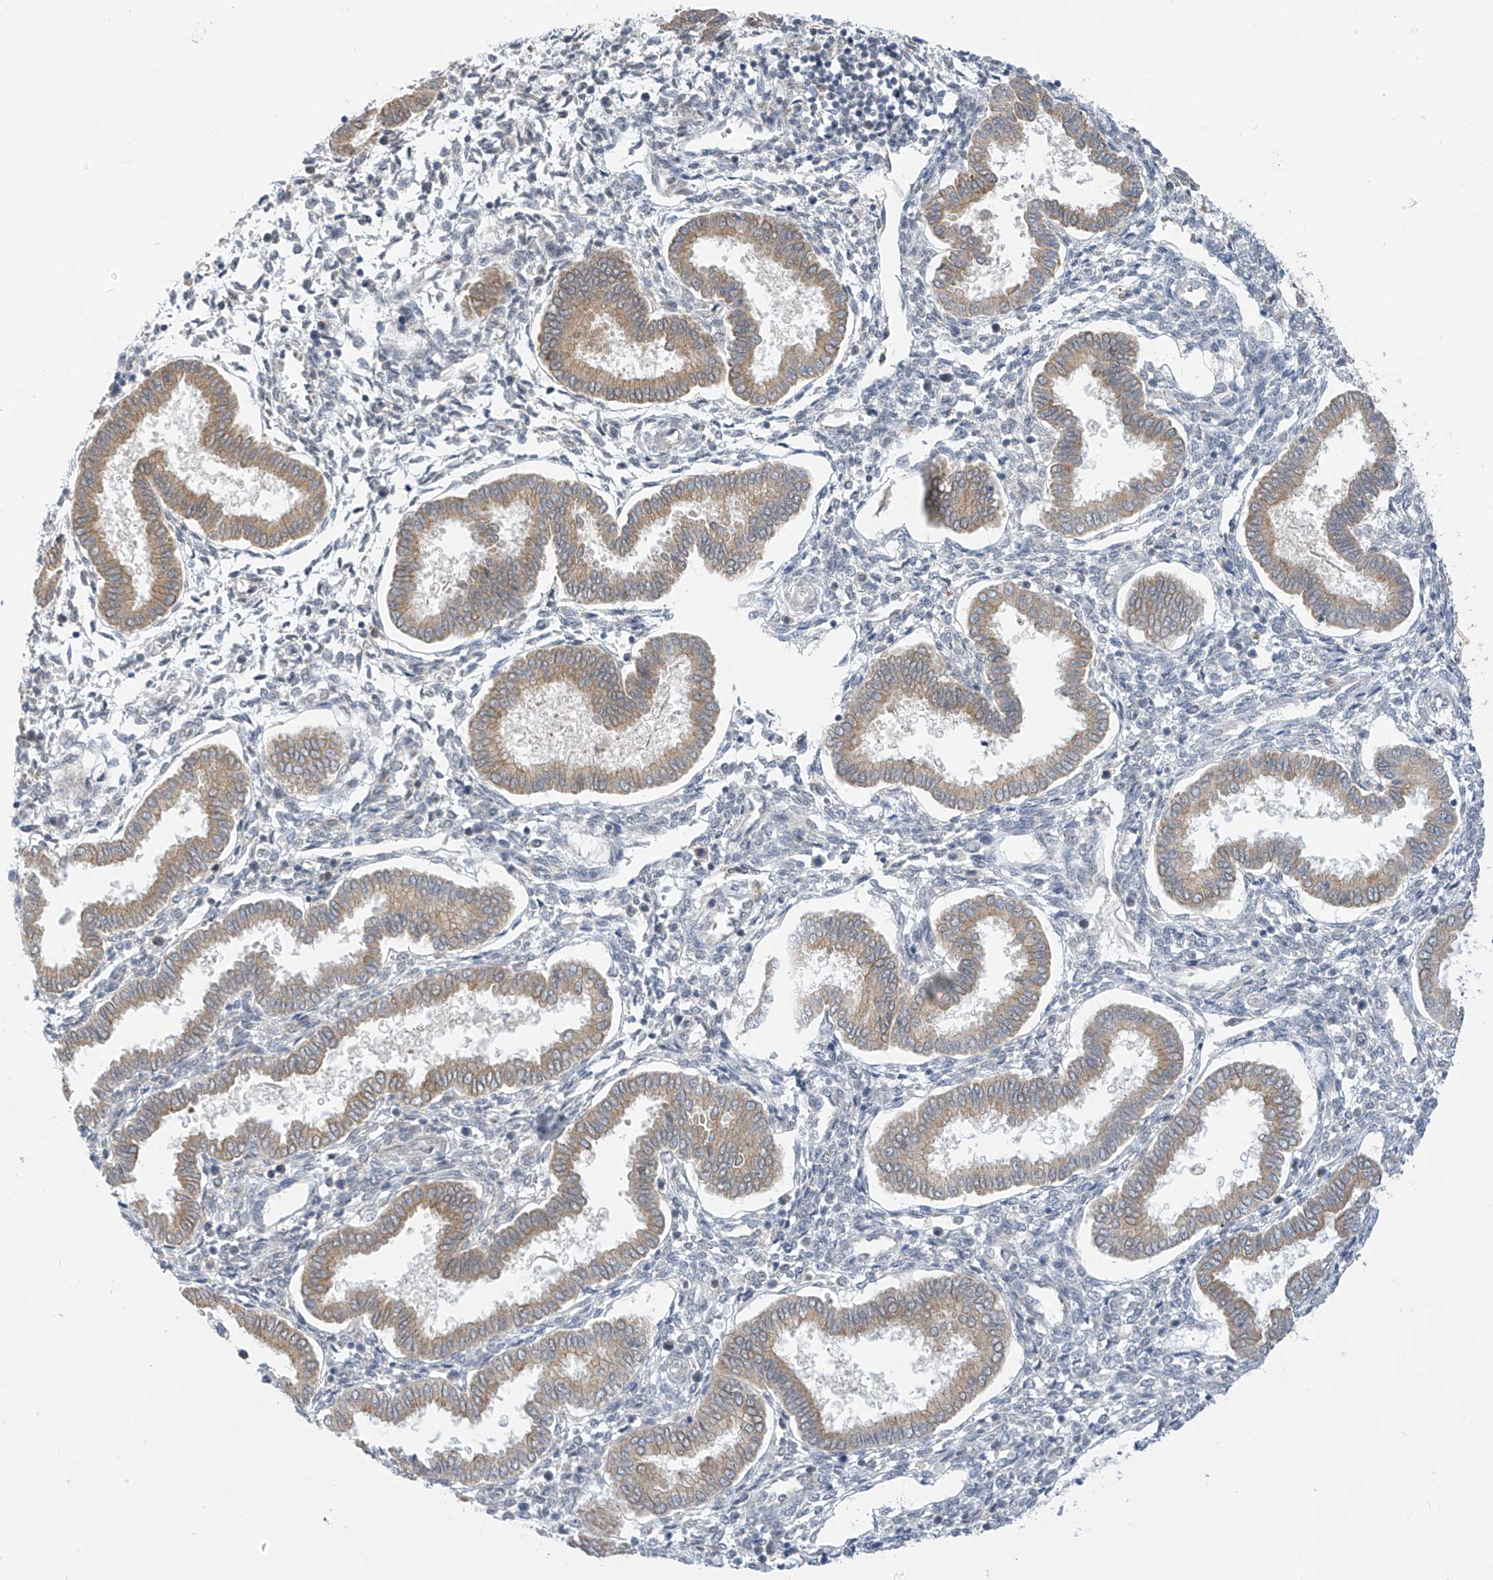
{"staining": {"intensity": "negative", "quantity": "none", "location": "none"}, "tissue": "endometrium", "cell_type": "Cells in endometrial stroma", "image_type": "normal", "snomed": [{"axis": "morphology", "description": "Normal tissue, NOS"}, {"axis": "topography", "description": "Endometrium"}], "caption": "Cells in endometrial stroma show no significant positivity in unremarkable endometrium. Brightfield microscopy of IHC stained with DAB (brown) and hematoxylin (blue), captured at high magnification.", "gene": "APLF", "patient": {"sex": "female", "age": 24}}